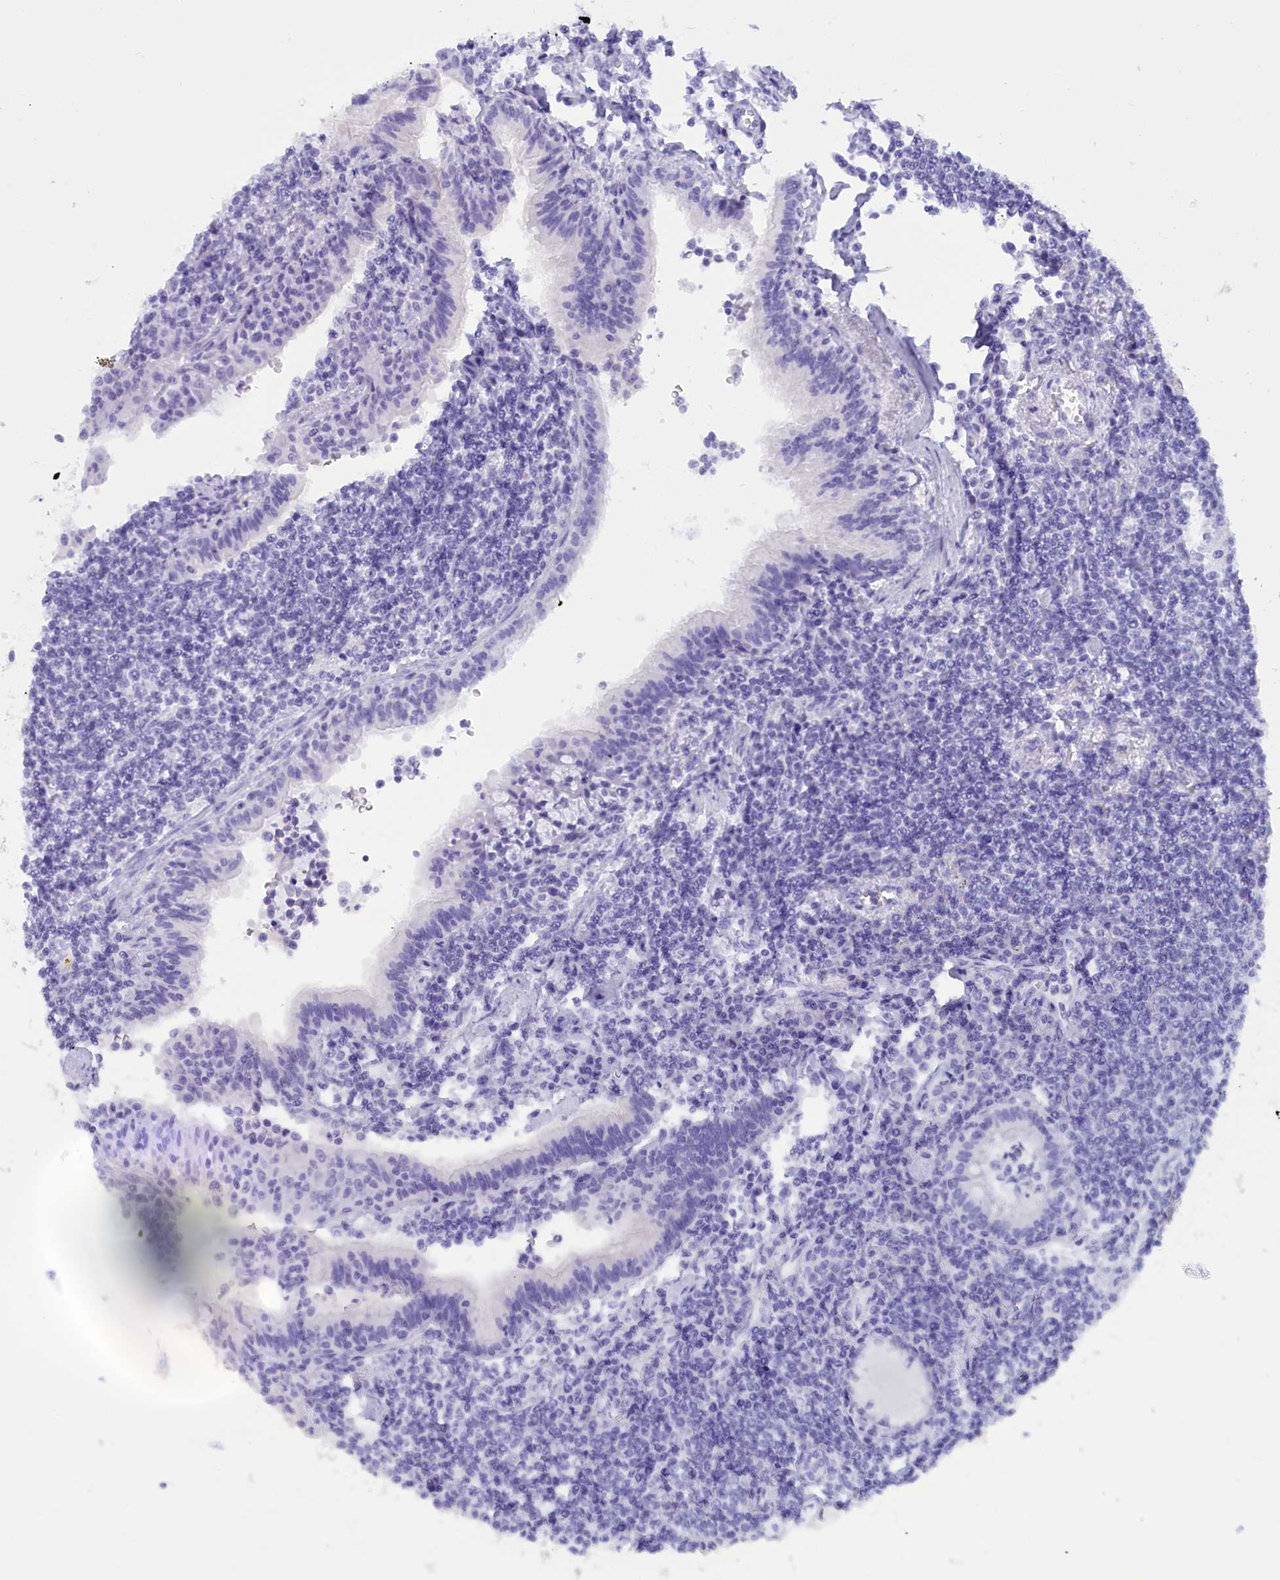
{"staining": {"intensity": "negative", "quantity": "none", "location": "none"}, "tissue": "lymphoma", "cell_type": "Tumor cells", "image_type": "cancer", "snomed": [{"axis": "morphology", "description": "Malignant lymphoma, non-Hodgkin's type, Low grade"}, {"axis": "topography", "description": "Lung"}], "caption": "The photomicrograph demonstrates no staining of tumor cells in low-grade malignant lymphoma, non-Hodgkin's type. (DAB immunohistochemistry (IHC) with hematoxylin counter stain).", "gene": "BRI3", "patient": {"sex": "female", "age": 71}}